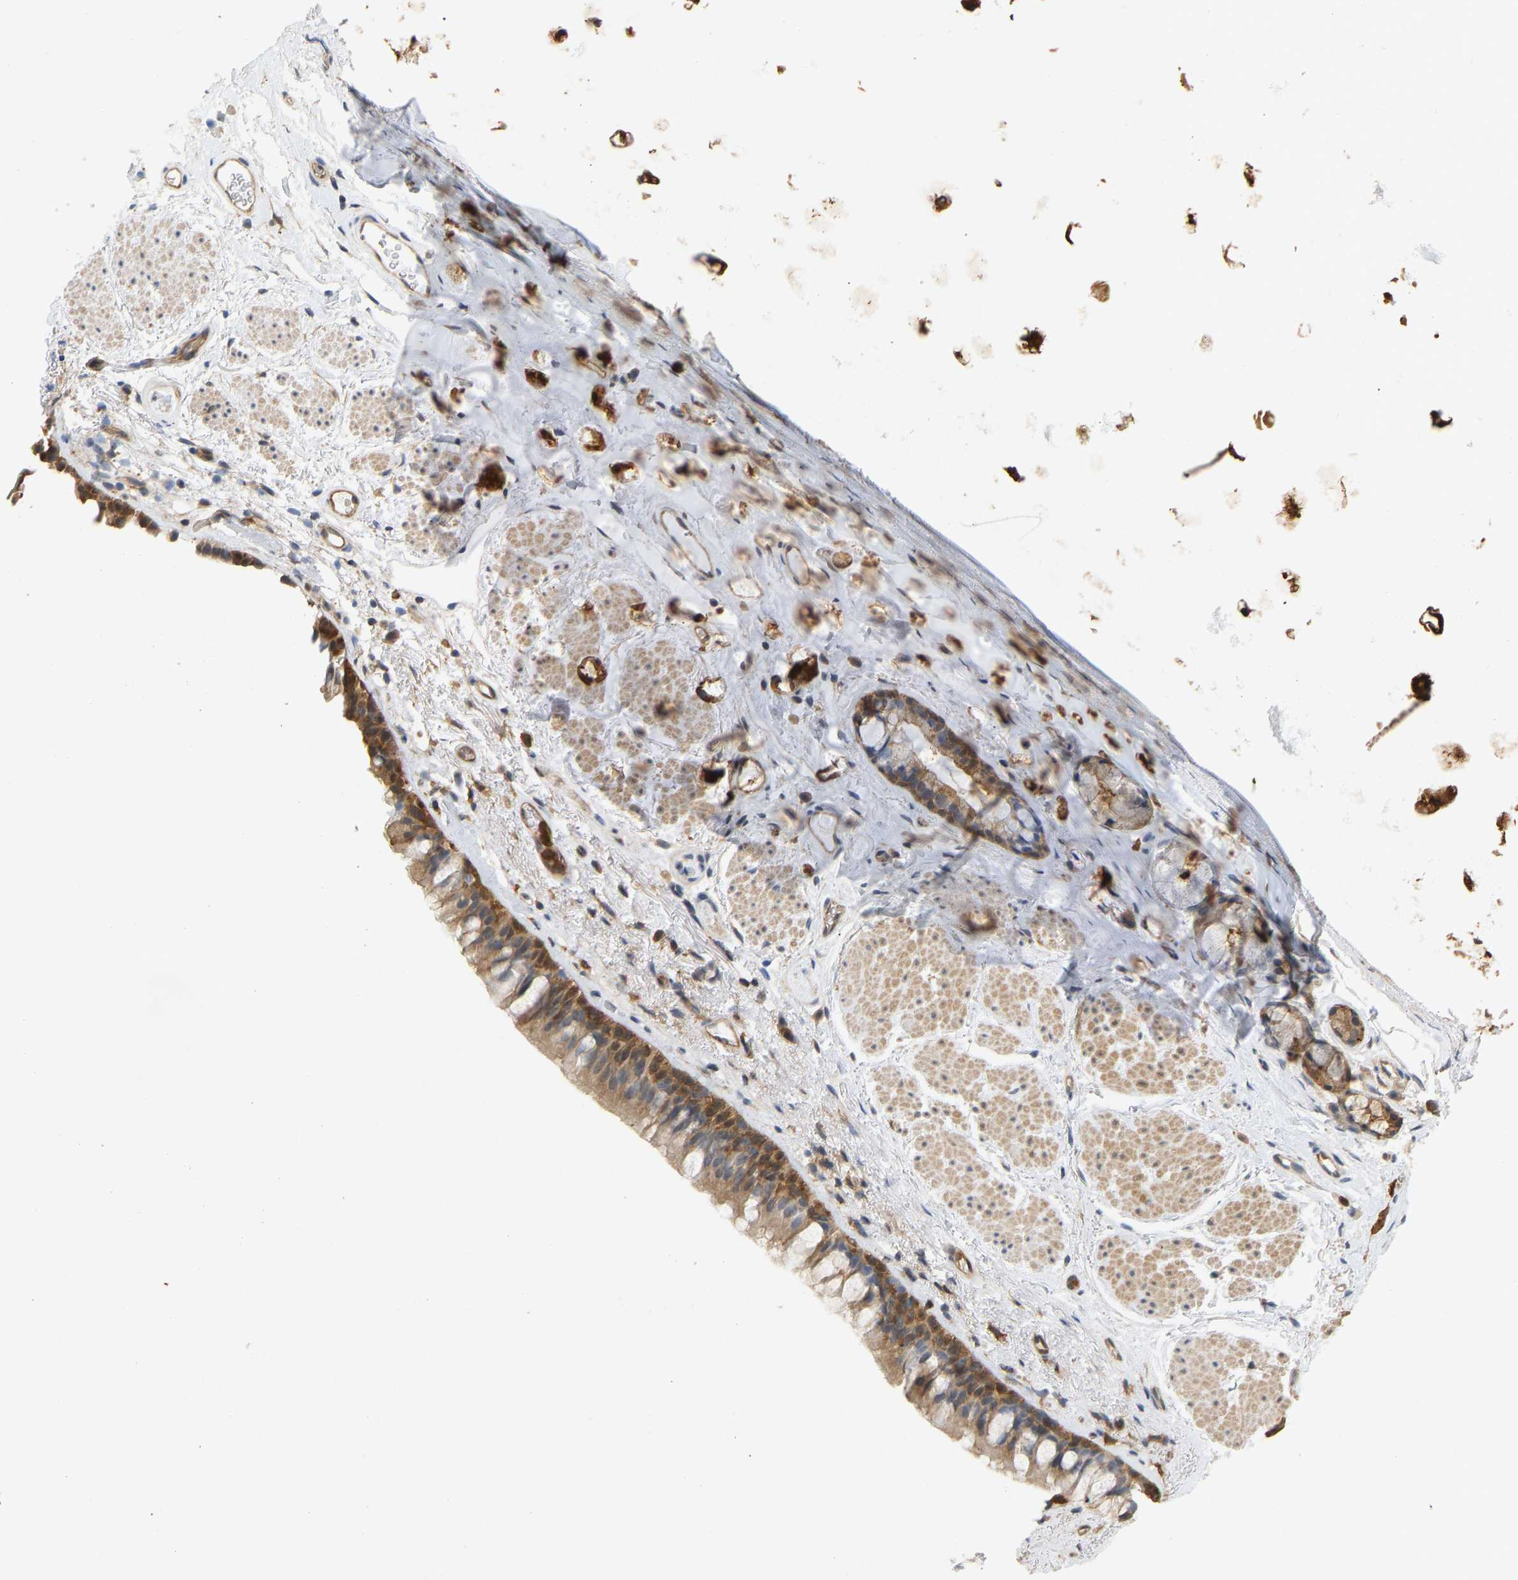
{"staining": {"intensity": "moderate", "quantity": ">75%", "location": "cytoplasmic/membranous"}, "tissue": "bronchus", "cell_type": "Respiratory epithelial cells", "image_type": "normal", "snomed": [{"axis": "morphology", "description": "Normal tissue, NOS"}, {"axis": "topography", "description": "Cartilage tissue"}, {"axis": "topography", "description": "Bronchus"}], "caption": "Protein staining by IHC displays moderate cytoplasmic/membranous staining in approximately >75% of respiratory epithelial cells in benign bronchus.", "gene": "ENO1", "patient": {"sex": "female", "age": 53}}